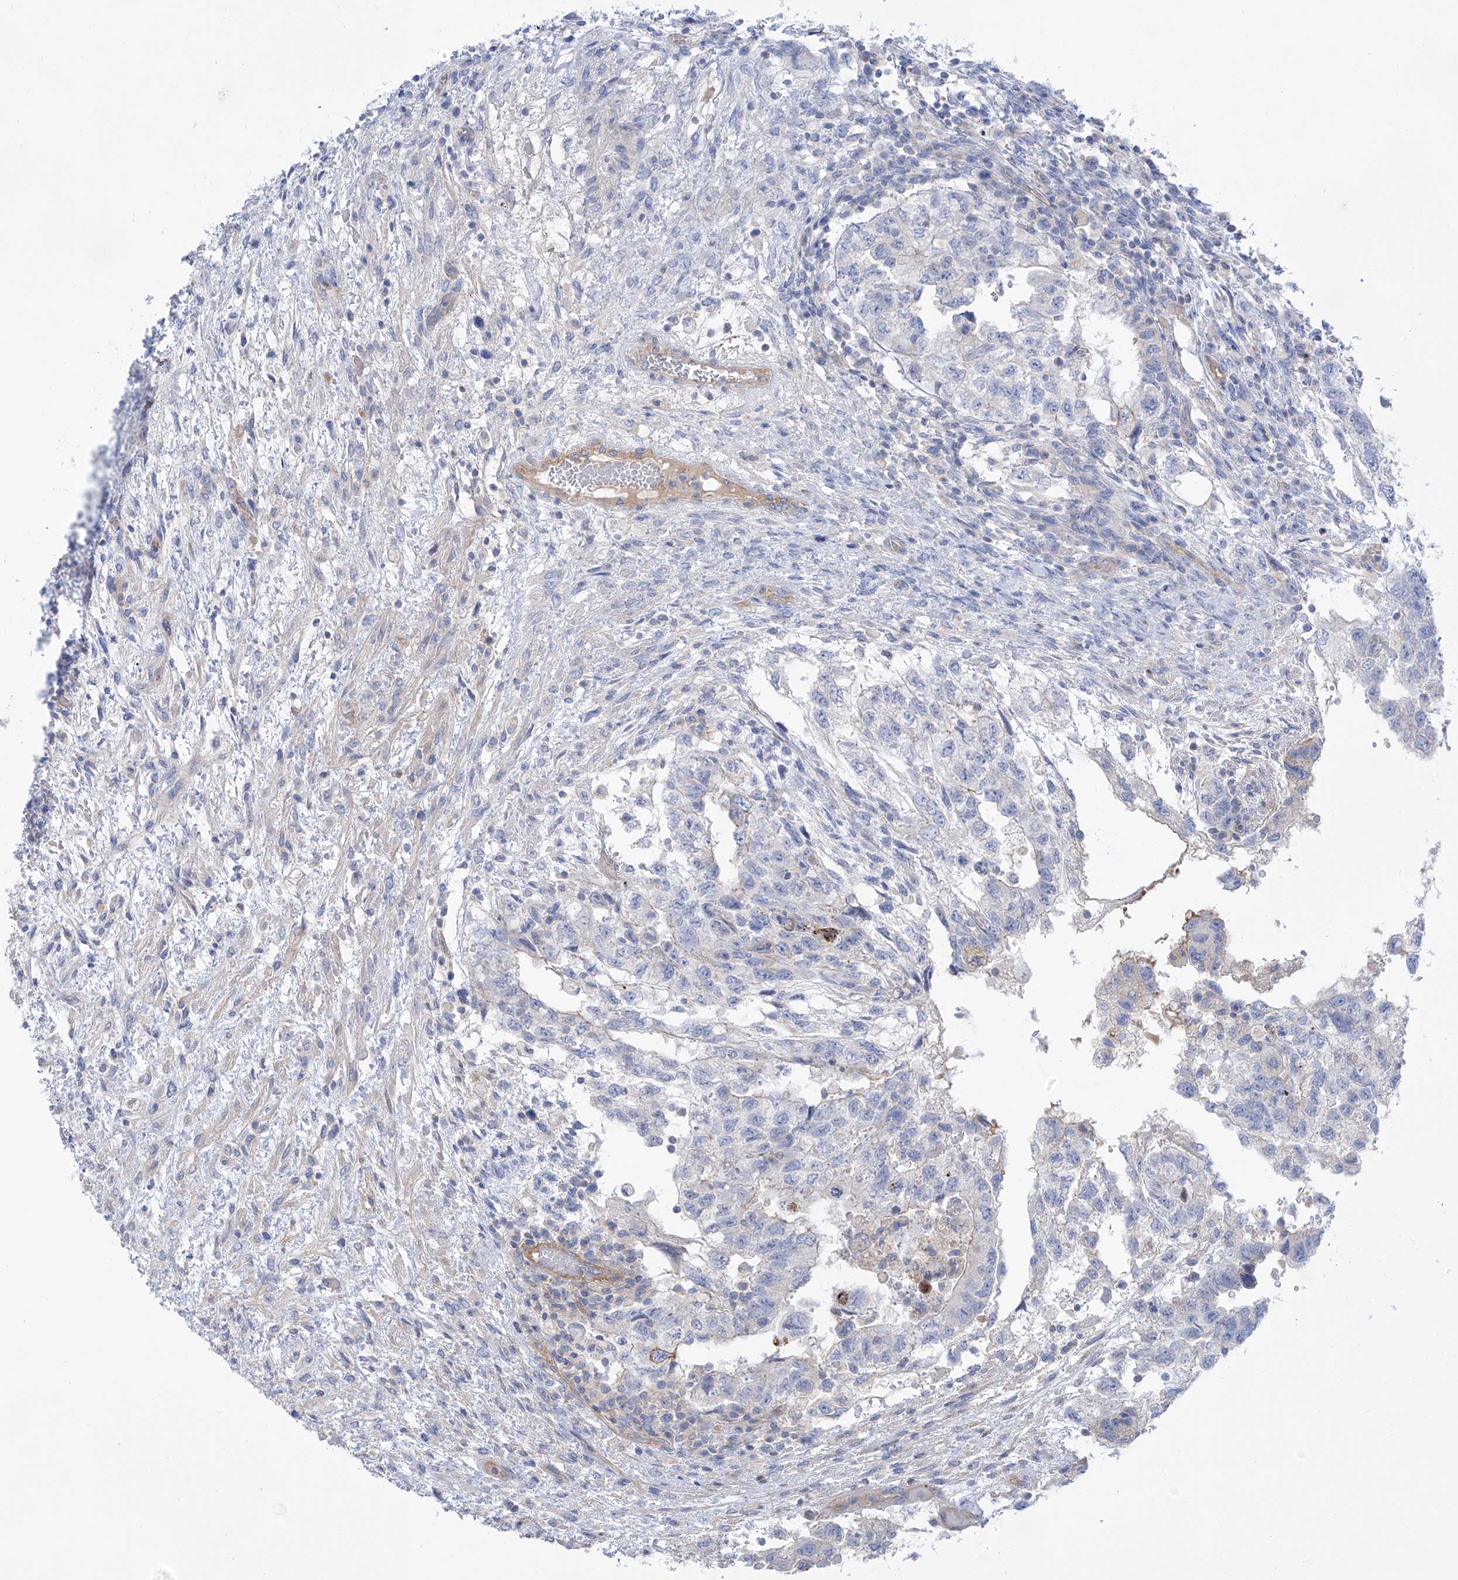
{"staining": {"intensity": "negative", "quantity": "none", "location": "none"}, "tissue": "testis cancer", "cell_type": "Tumor cells", "image_type": "cancer", "snomed": [{"axis": "morphology", "description": "Carcinoma, Embryonal, NOS"}, {"axis": "topography", "description": "Testis"}], "caption": "Immunohistochemical staining of testis cancer shows no significant staining in tumor cells. (DAB (3,3'-diaminobenzidine) IHC, high magnification).", "gene": "TMEM209", "patient": {"sex": "male", "age": 36}}